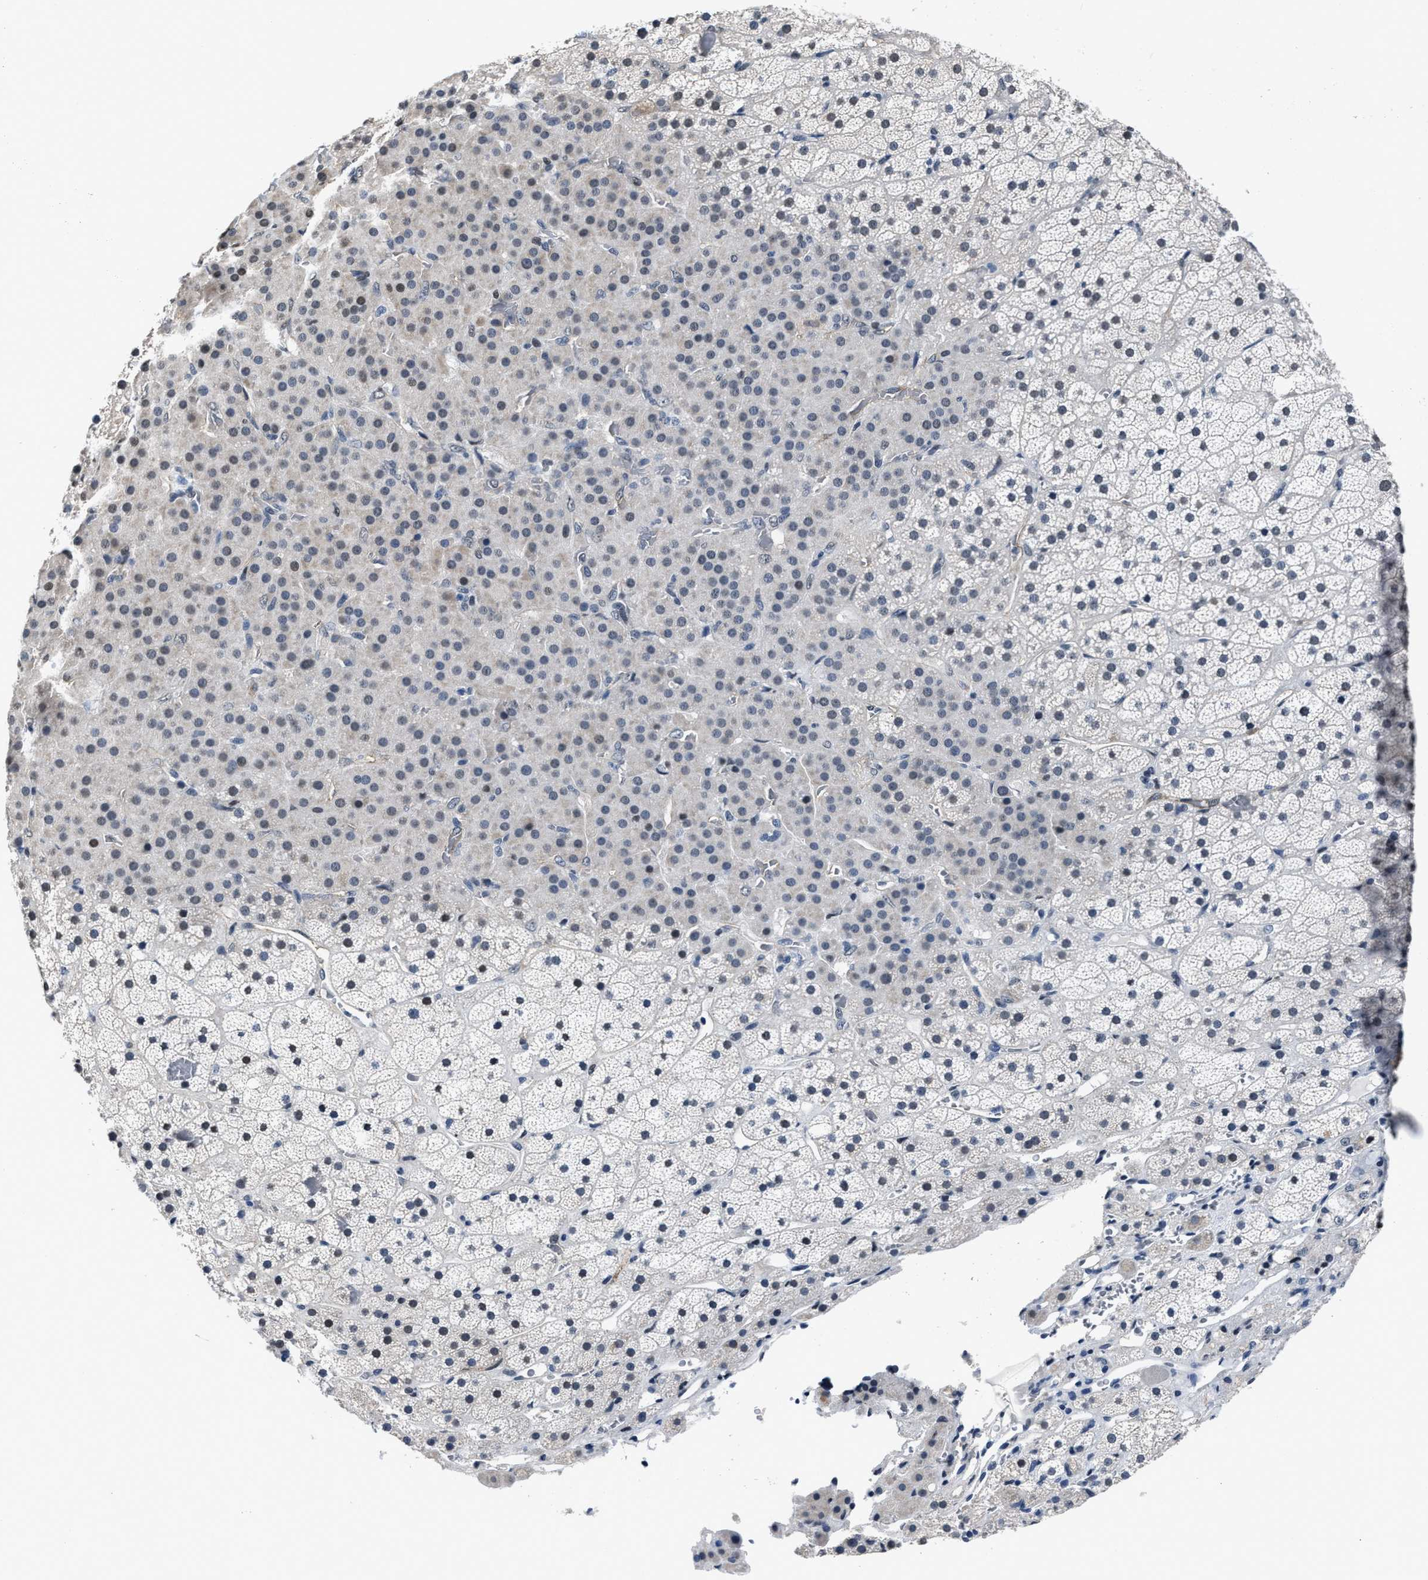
{"staining": {"intensity": "moderate", "quantity": "<25%", "location": "nuclear"}, "tissue": "adrenal gland", "cell_type": "Glandular cells", "image_type": "normal", "snomed": [{"axis": "morphology", "description": "Normal tissue, NOS"}, {"axis": "topography", "description": "Adrenal gland"}], "caption": "Unremarkable adrenal gland was stained to show a protein in brown. There is low levels of moderate nuclear staining in approximately <25% of glandular cells. (Stains: DAB in brown, nuclei in blue, Microscopy: brightfield microscopy at high magnification).", "gene": "MARCKSL1", "patient": {"sex": "male", "age": 57}}